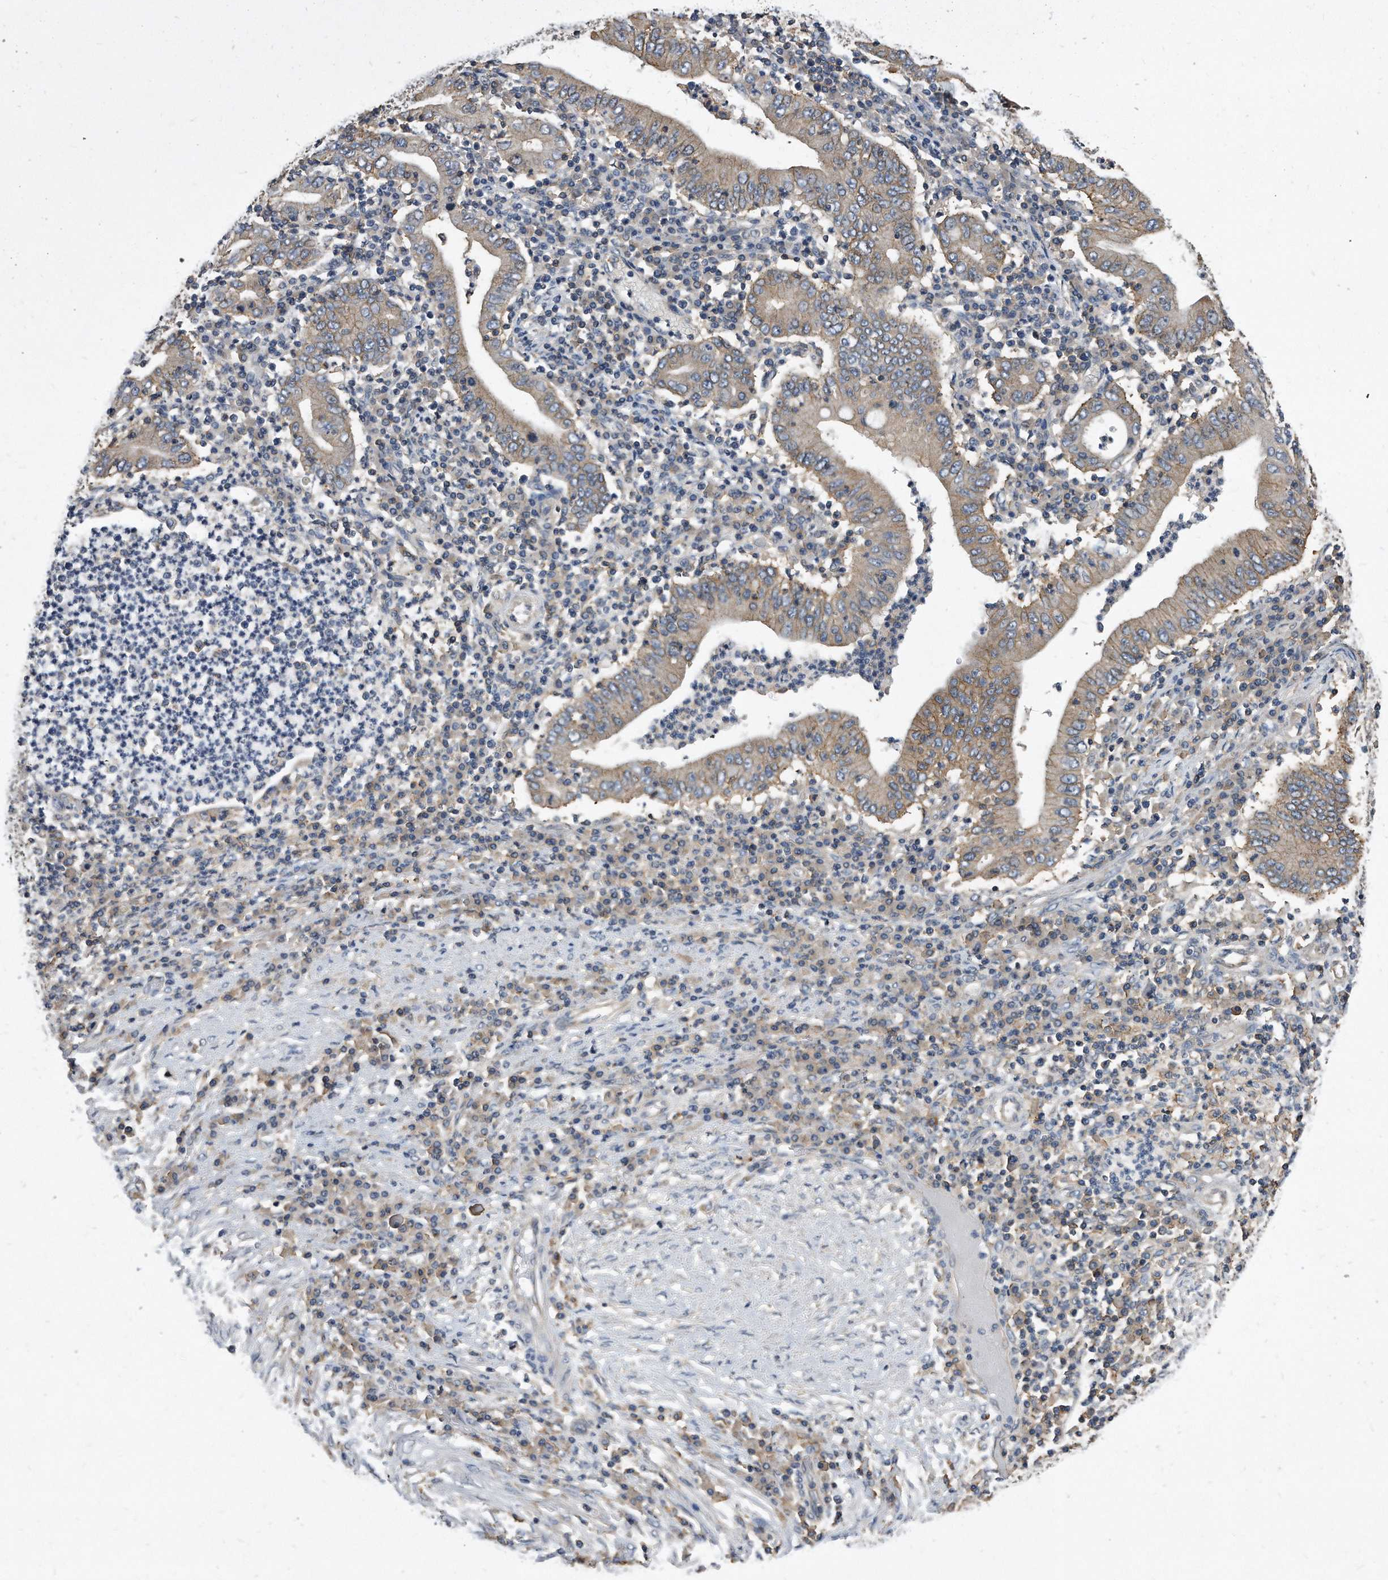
{"staining": {"intensity": "weak", "quantity": "25%-75%", "location": "cytoplasmic/membranous"}, "tissue": "stomach cancer", "cell_type": "Tumor cells", "image_type": "cancer", "snomed": [{"axis": "morphology", "description": "Normal tissue, NOS"}, {"axis": "morphology", "description": "Adenocarcinoma, NOS"}, {"axis": "topography", "description": "Esophagus"}, {"axis": "topography", "description": "Stomach, upper"}, {"axis": "topography", "description": "Peripheral nerve tissue"}], "caption": "Approximately 25%-75% of tumor cells in human stomach cancer (adenocarcinoma) reveal weak cytoplasmic/membranous protein staining as visualized by brown immunohistochemical staining.", "gene": "ATG5", "patient": {"sex": "male", "age": 62}}